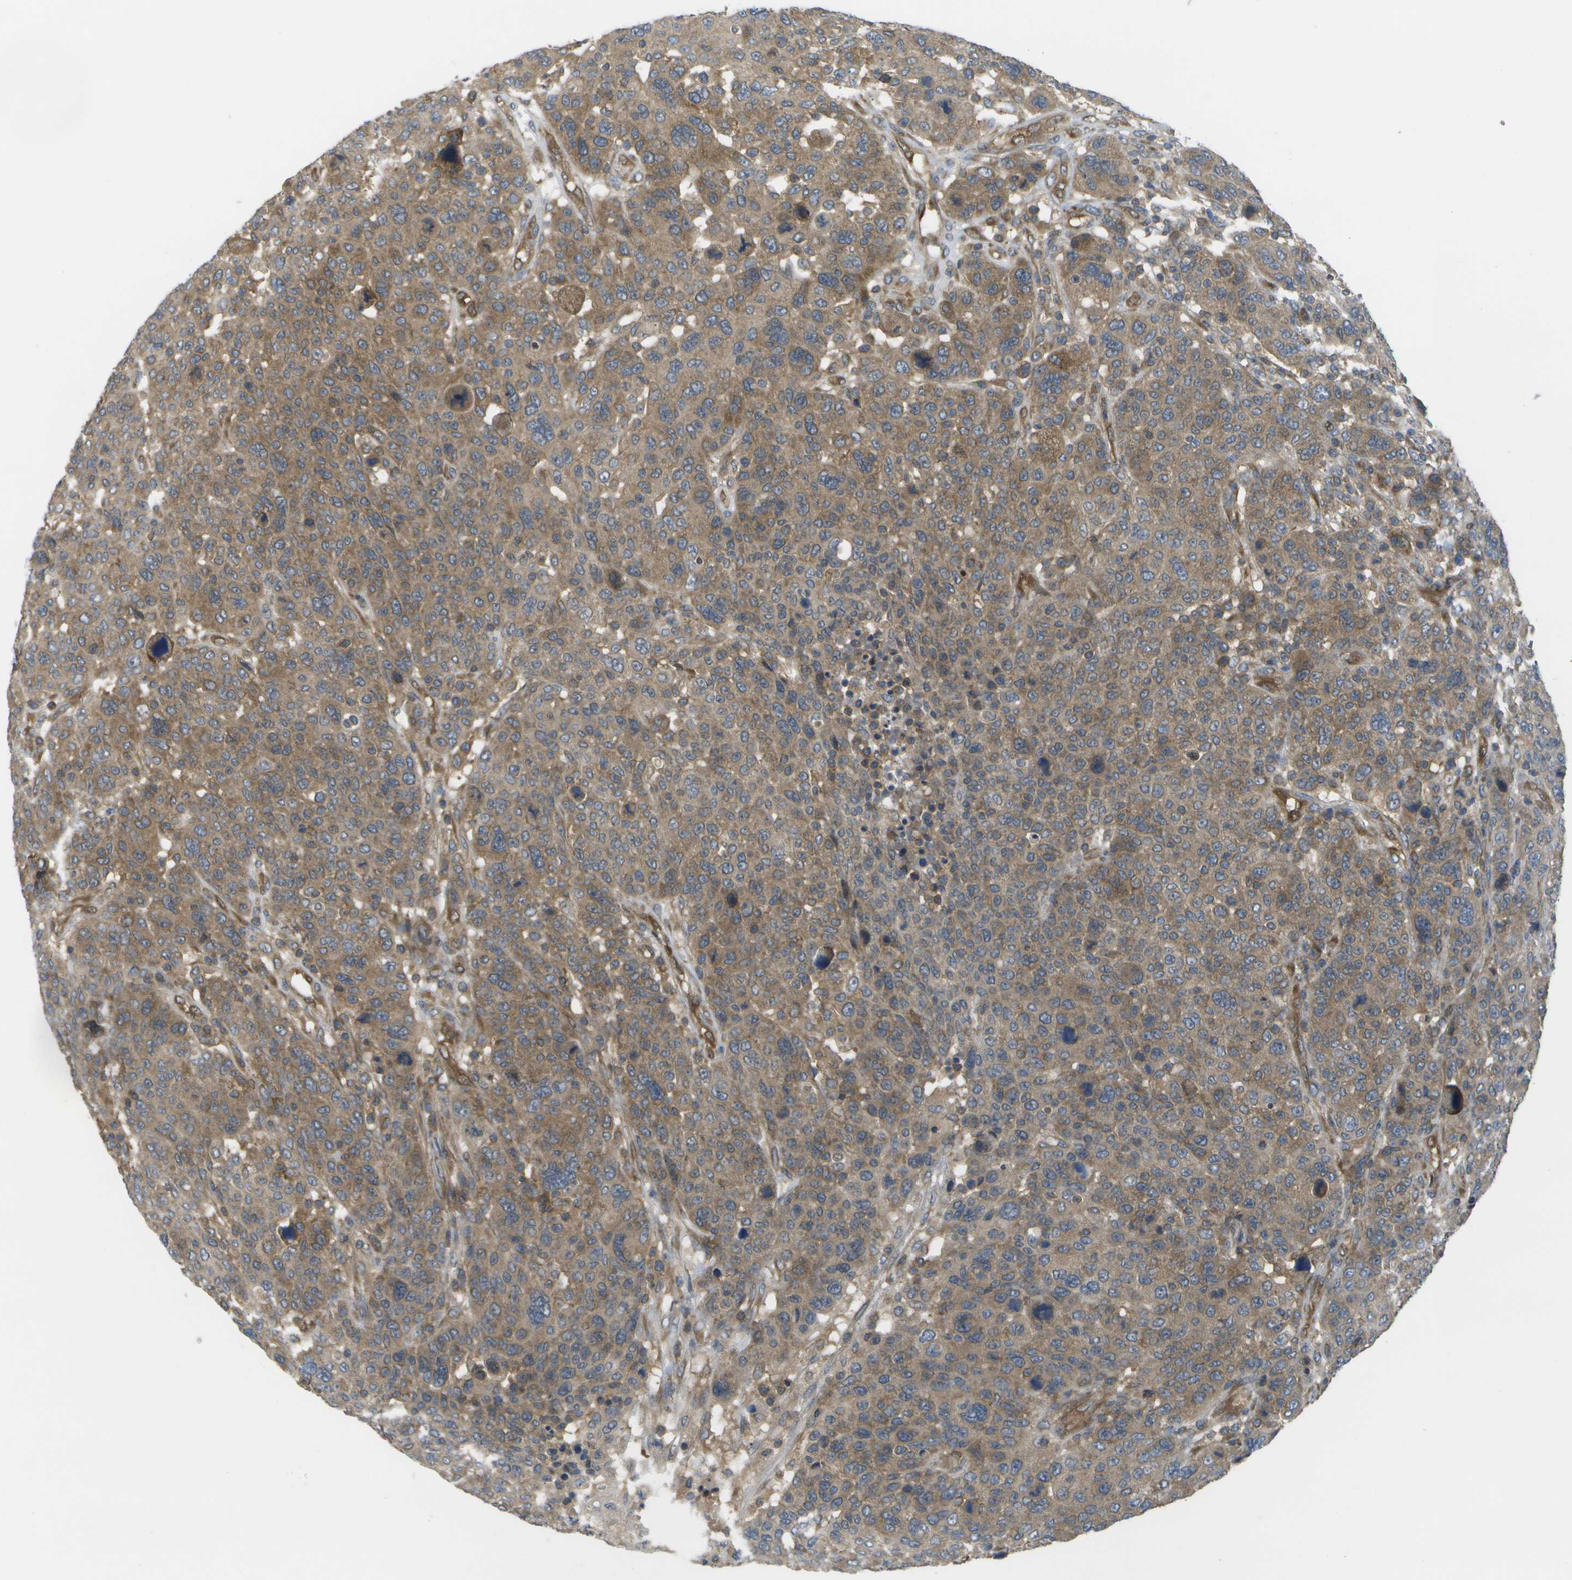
{"staining": {"intensity": "moderate", "quantity": ">75%", "location": "cytoplasmic/membranous"}, "tissue": "breast cancer", "cell_type": "Tumor cells", "image_type": "cancer", "snomed": [{"axis": "morphology", "description": "Duct carcinoma"}, {"axis": "topography", "description": "Breast"}], "caption": "Infiltrating ductal carcinoma (breast) stained for a protein (brown) exhibits moderate cytoplasmic/membranous positive positivity in approximately >75% of tumor cells.", "gene": "DPM3", "patient": {"sex": "female", "age": 50}}